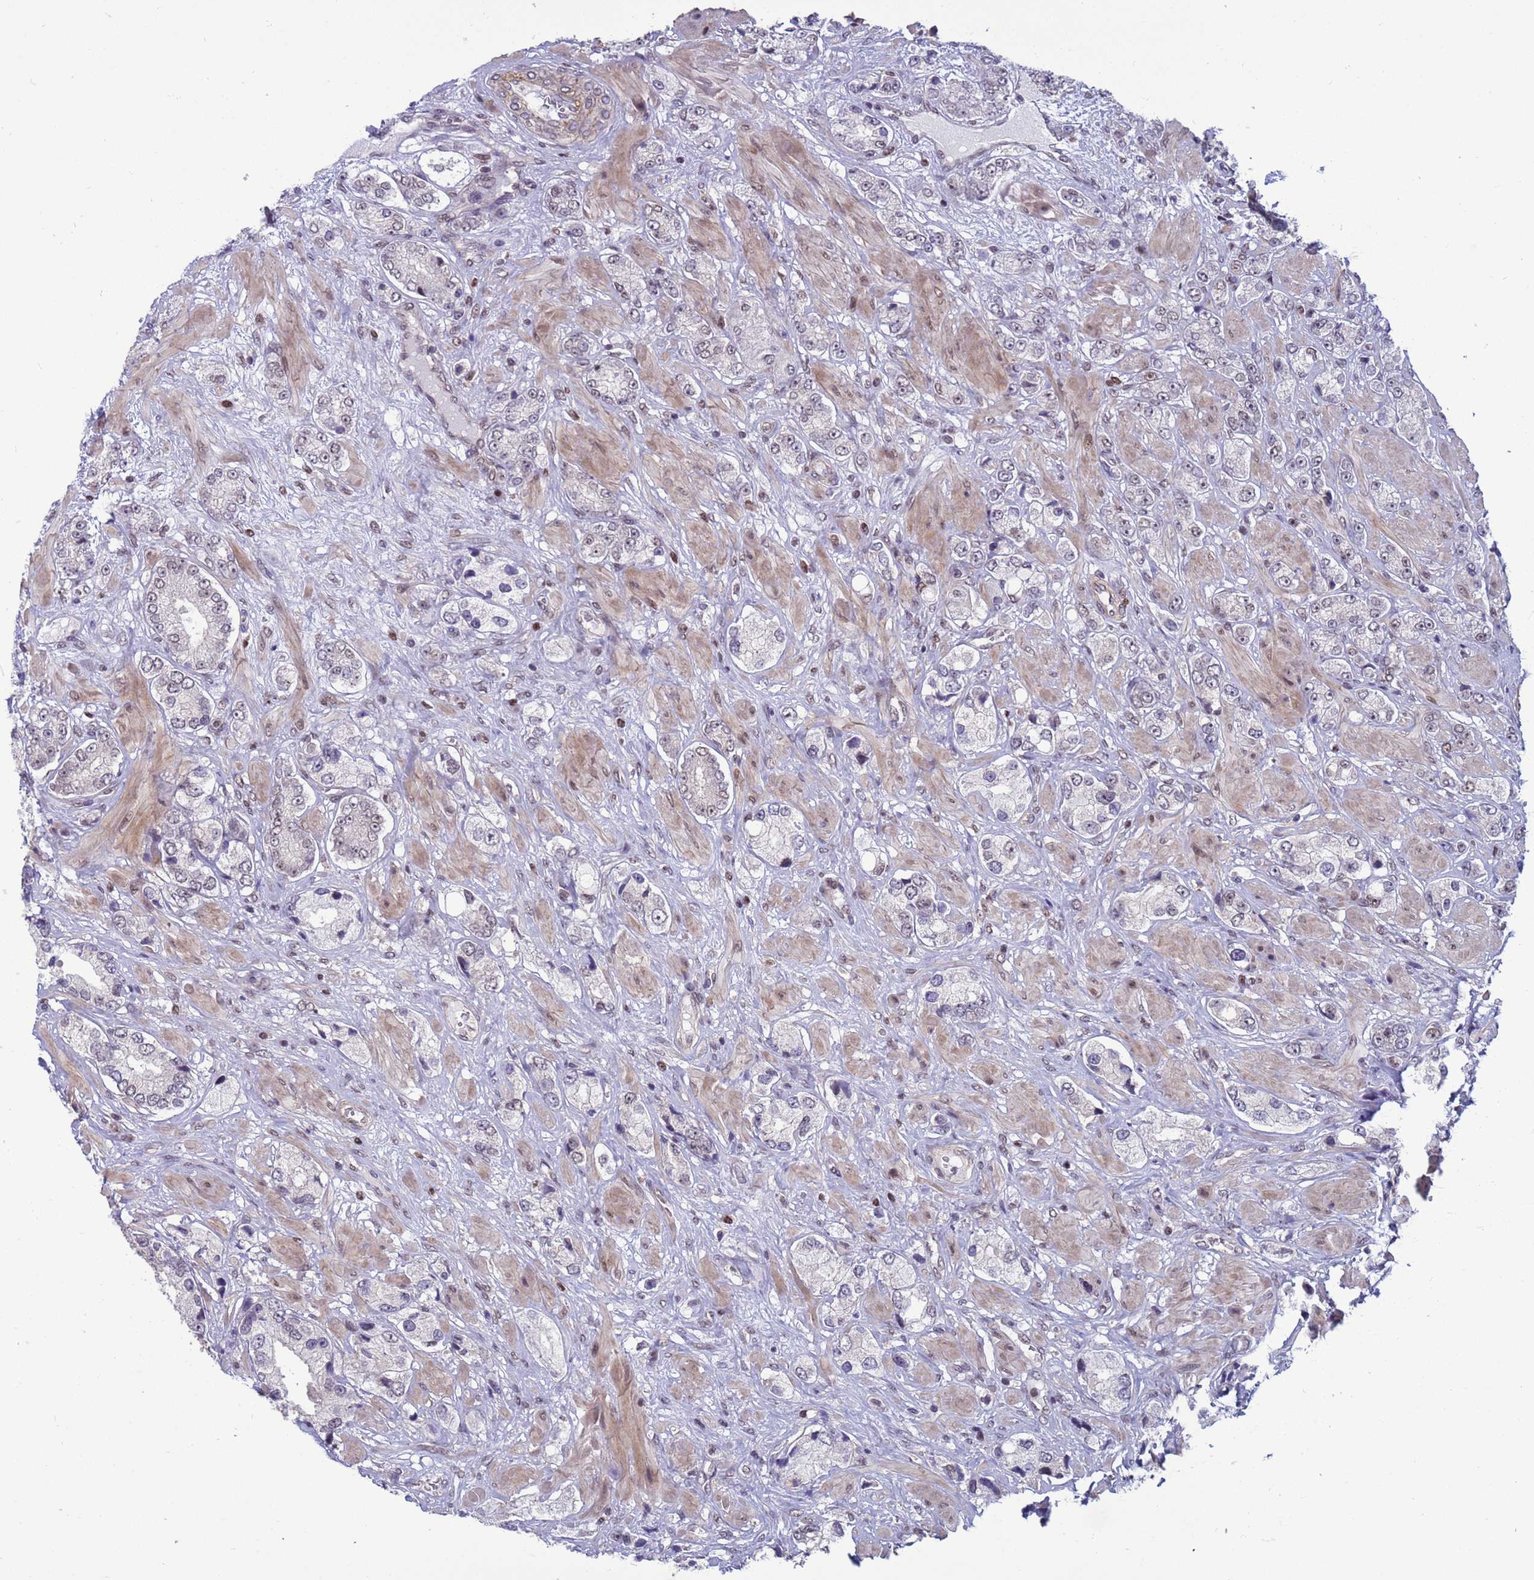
{"staining": {"intensity": "weak", "quantity": "25%-75%", "location": "nuclear"}, "tissue": "prostate cancer", "cell_type": "Tumor cells", "image_type": "cancer", "snomed": [{"axis": "morphology", "description": "Adenocarcinoma, High grade"}, {"axis": "topography", "description": "Prostate and seminal vesicle, NOS"}], "caption": "High-magnification brightfield microscopy of prostate cancer stained with DAB (brown) and counterstained with hematoxylin (blue). tumor cells exhibit weak nuclear positivity is identified in about25%-75% of cells.", "gene": "NSL1", "patient": {"sex": "male", "age": 64}}